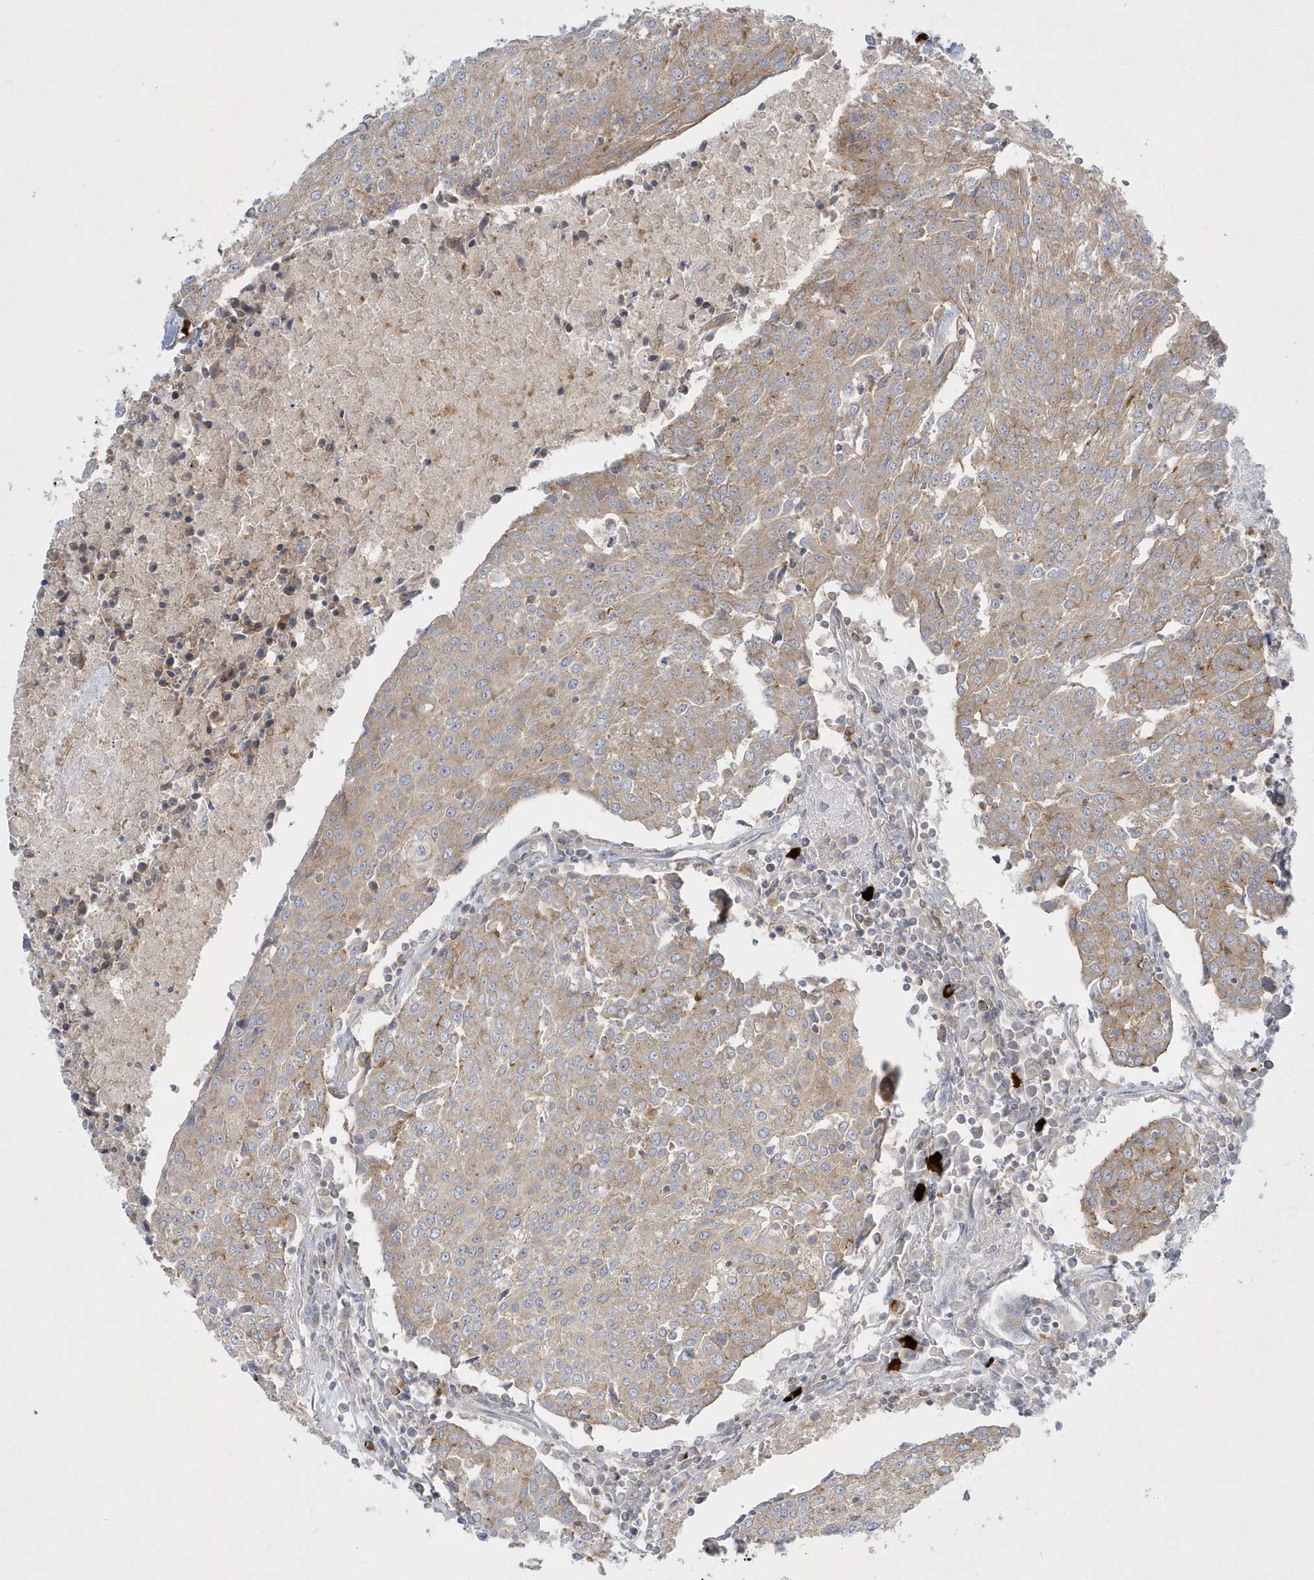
{"staining": {"intensity": "weak", "quantity": ">75%", "location": "cytoplasmic/membranous"}, "tissue": "urothelial cancer", "cell_type": "Tumor cells", "image_type": "cancer", "snomed": [{"axis": "morphology", "description": "Urothelial carcinoma, High grade"}, {"axis": "topography", "description": "Urinary bladder"}], "caption": "The photomicrograph exhibits a brown stain indicating the presence of a protein in the cytoplasmic/membranous of tumor cells in urothelial cancer. (Brightfield microscopy of DAB IHC at high magnification).", "gene": "DNAJC18", "patient": {"sex": "female", "age": 85}}